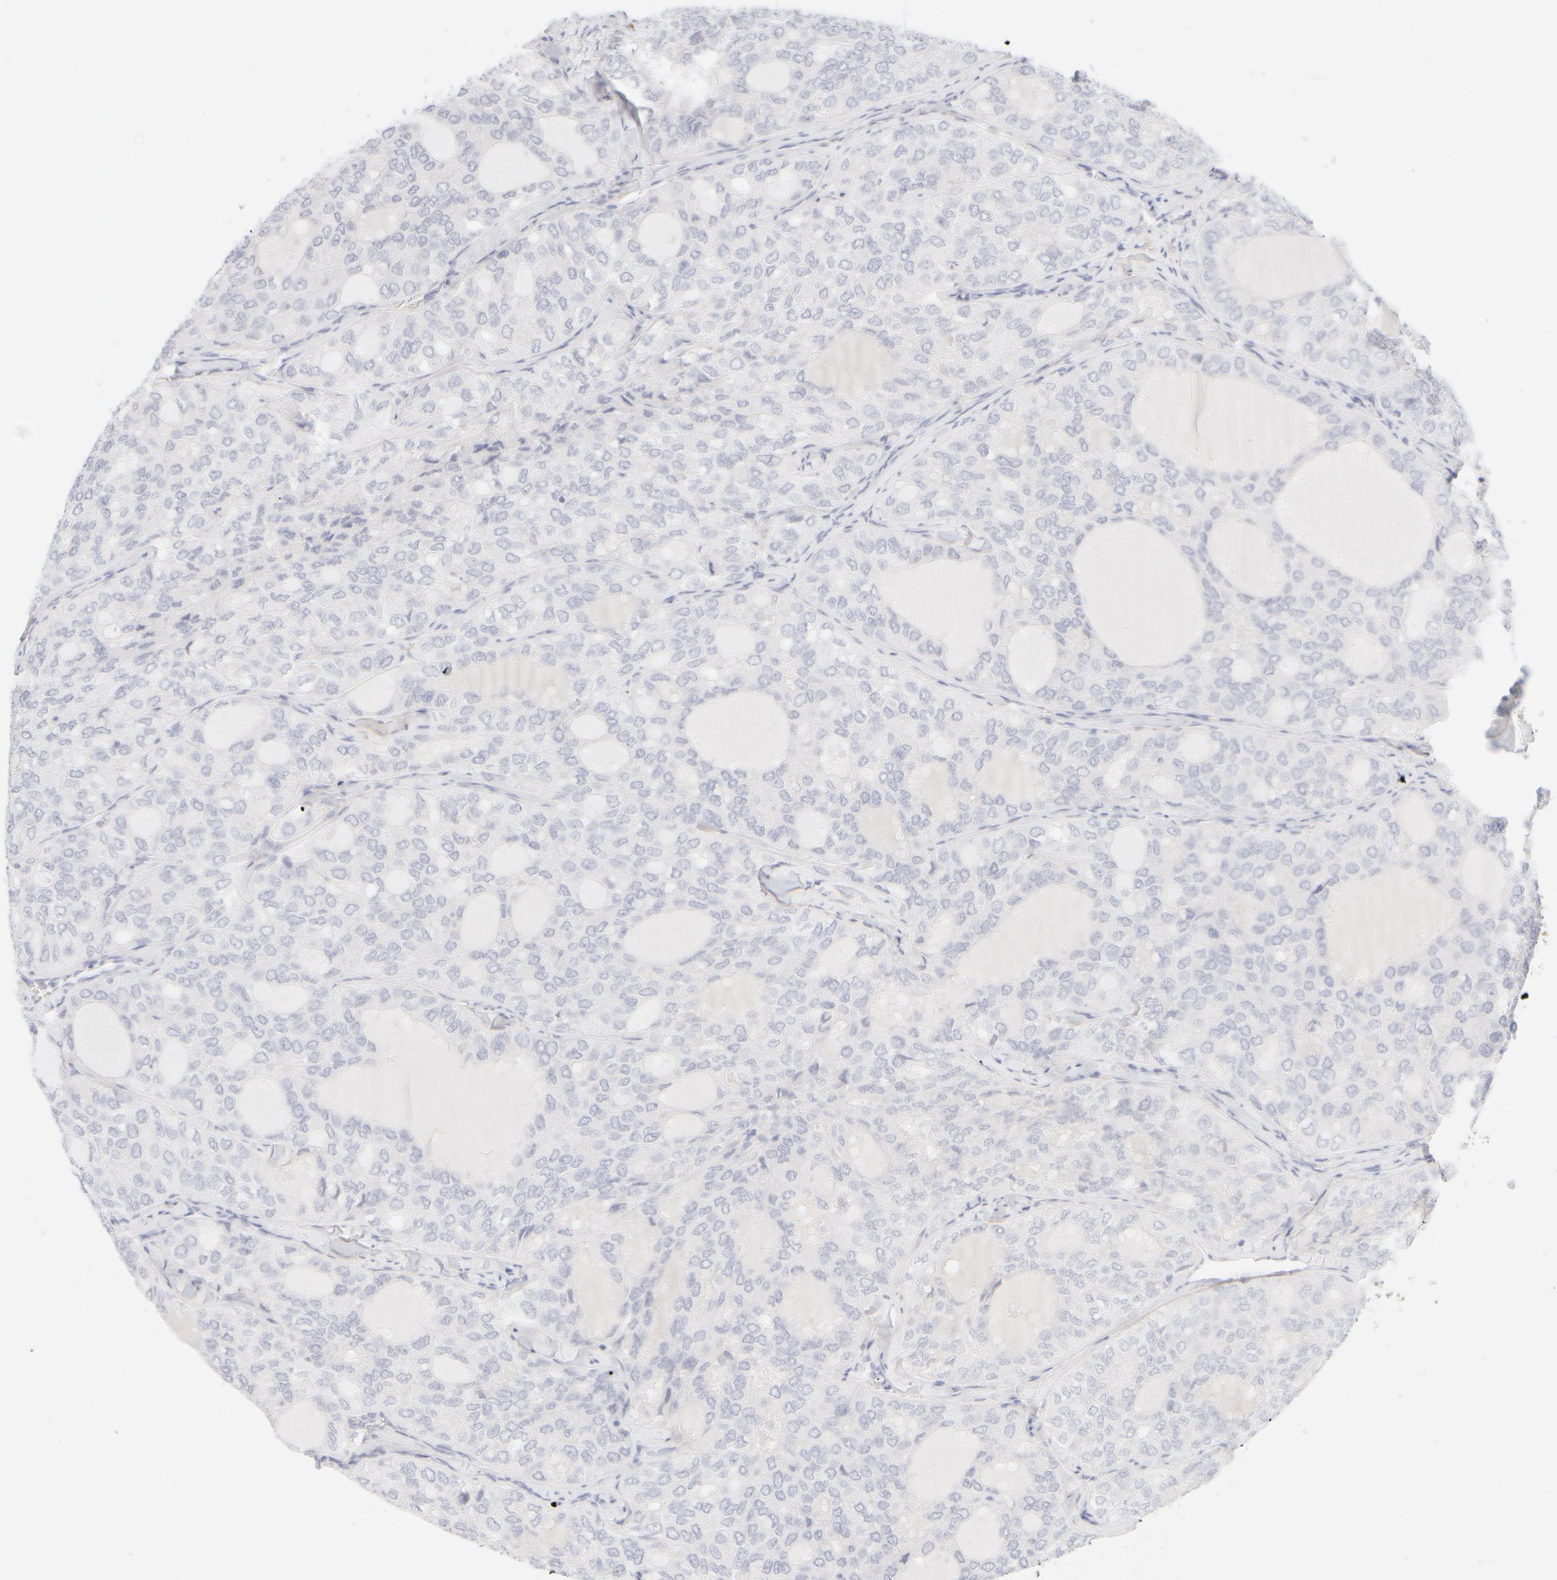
{"staining": {"intensity": "negative", "quantity": "none", "location": "none"}, "tissue": "thyroid cancer", "cell_type": "Tumor cells", "image_type": "cancer", "snomed": [{"axis": "morphology", "description": "Follicular adenoma carcinoma, NOS"}, {"axis": "topography", "description": "Thyroid gland"}], "caption": "Photomicrograph shows no protein expression in tumor cells of thyroid cancer tissue.", "gene": "KRT15", "patient": {"sex": "male", "age": 75}}